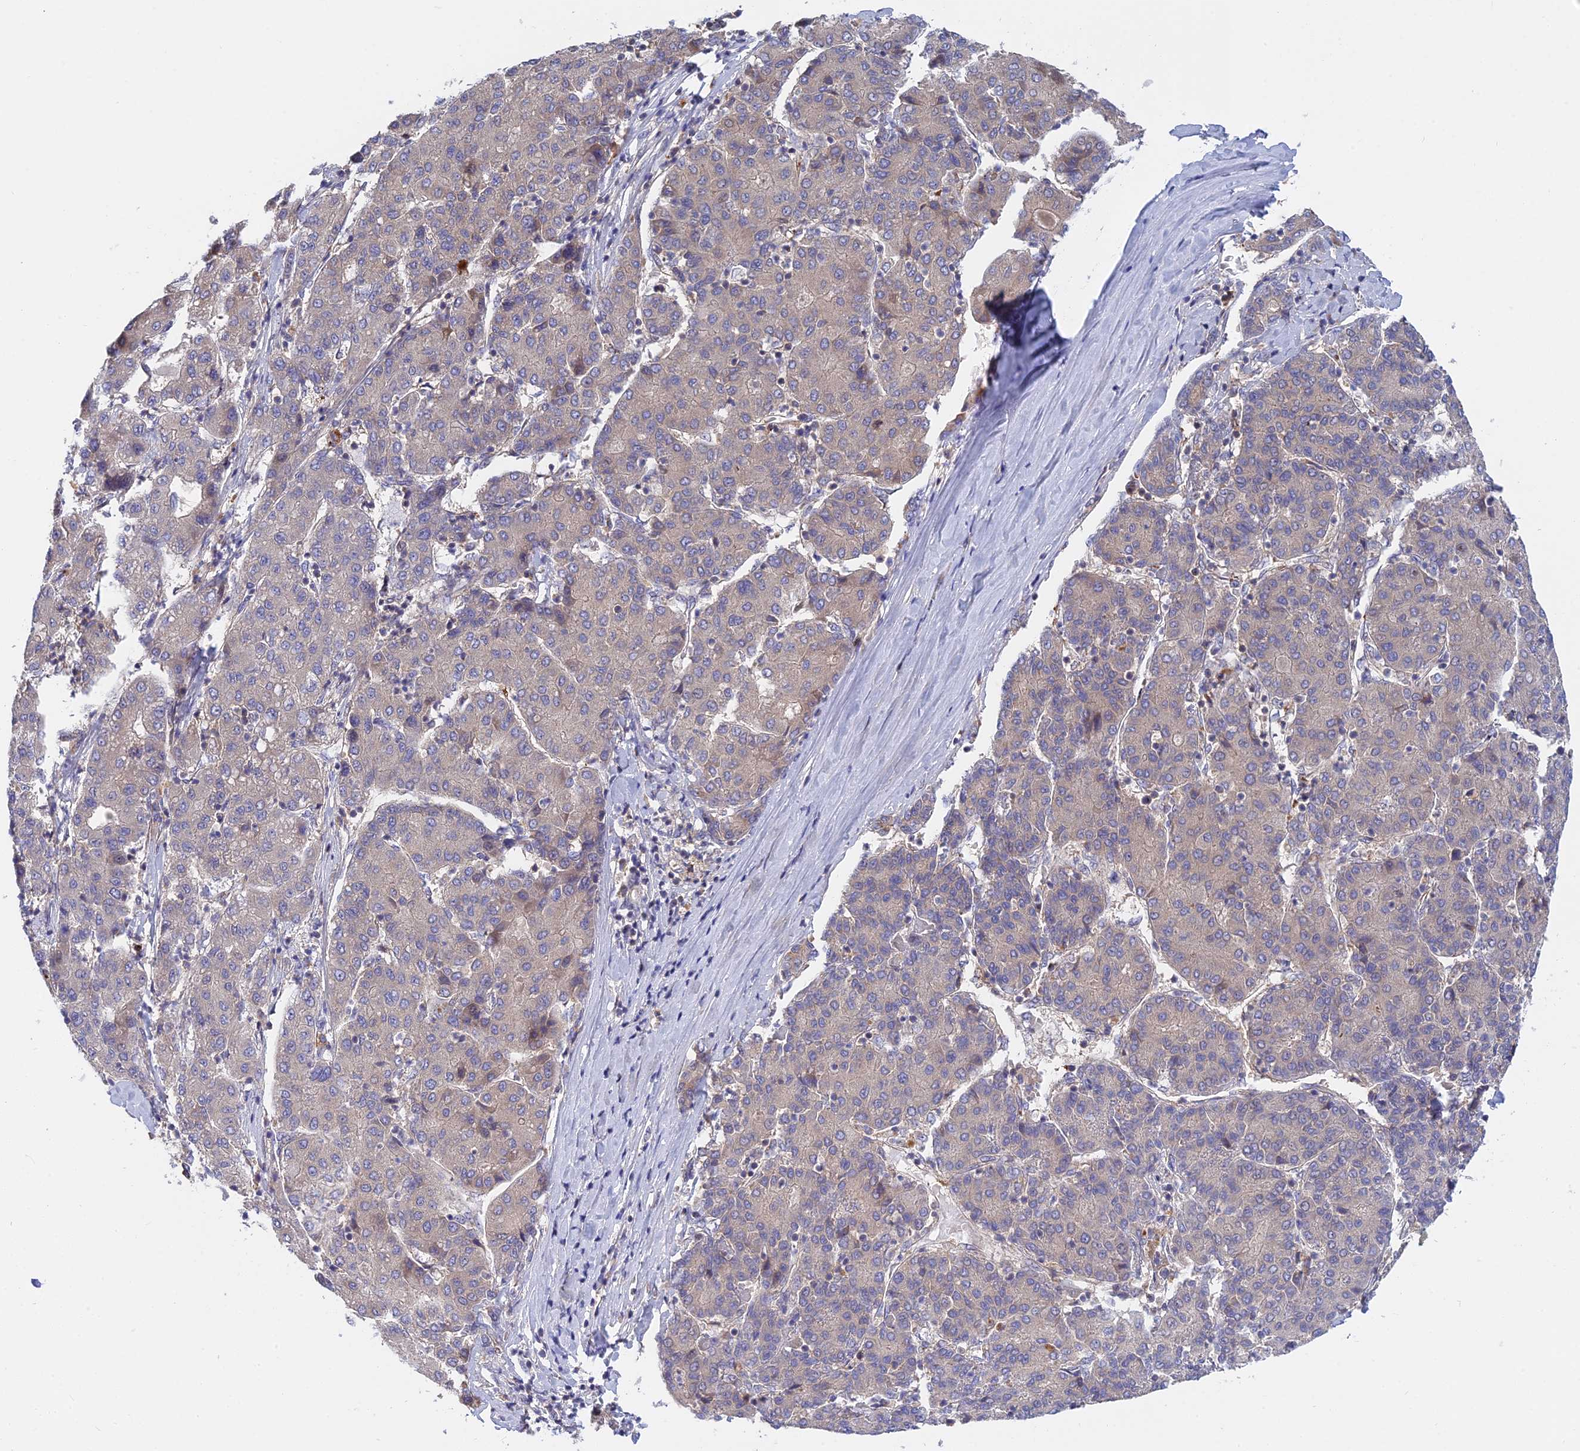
{"staining": {"intensity": "negative", "quantity": "none", "location": "none"}, "tissue": "liver cancer", "cell_type": "Tumor cells", "image_type": "cancer", "snomed": [{"axis": "morphology", "description": "Carcinoma, Hepatocellular, NOS"}, {"axis": "topography", "description": "Liver"}], "caption": "Immunohistochemistry (IHC) micrograph of neoplastic tissue: liver cancer (hepatocellular carcinoma) stained with DAB reveals no significant protein positivity in tumor cells. (Stains: DAB (3,3'-diaminobenzidine) IHC with hematoxylin counter stain, Microscopy: brightfield microscopy at high magnification).", "gene": "IL21R", "patient": {"sex": "male", "age": 65}}